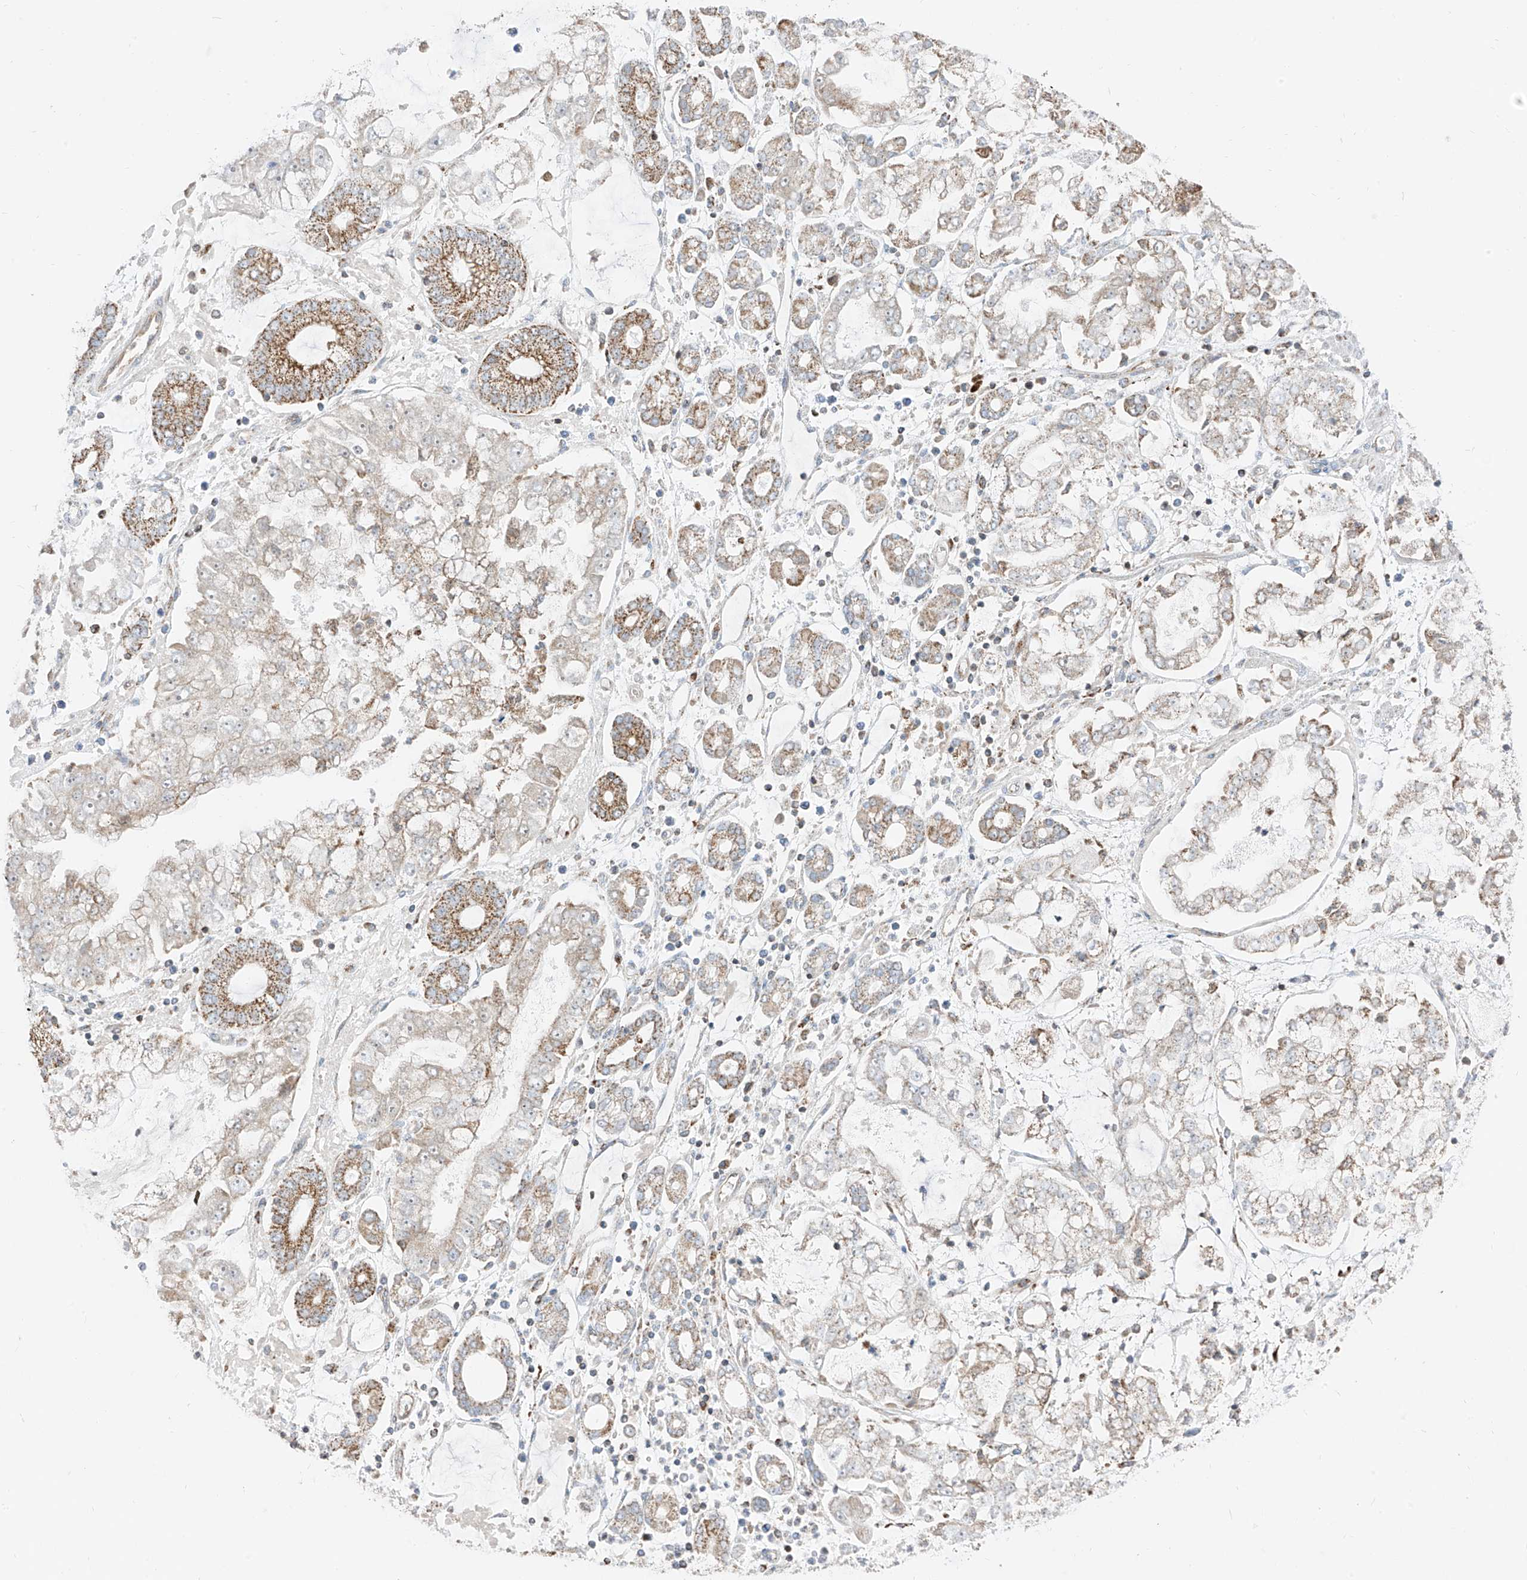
{"staining": {"intensity": "moderate", "quantity": "25%-75%", "location": "cytoplasmic/membranous"}, "tissue": "stomach cancer", "cell_type": "Tumor cells", "image_type": "cancer", "snomed": [{"axis": "morphology", "description": "Adenocarcinoma, NOS"}, {"axis": "topography", "description": "Stomach"}], "caption": "Tumor cells display medium levels of moderate cytoplasmic/membranous expression in approximately 25%-75% of cells in human stomach cancer. (DAB (3,3'-diaminobenzidine) IHC with brightfield microscopy, high magnification).", "gene": "ETHE1", "patient": {"sex": "male", "age": 76}}